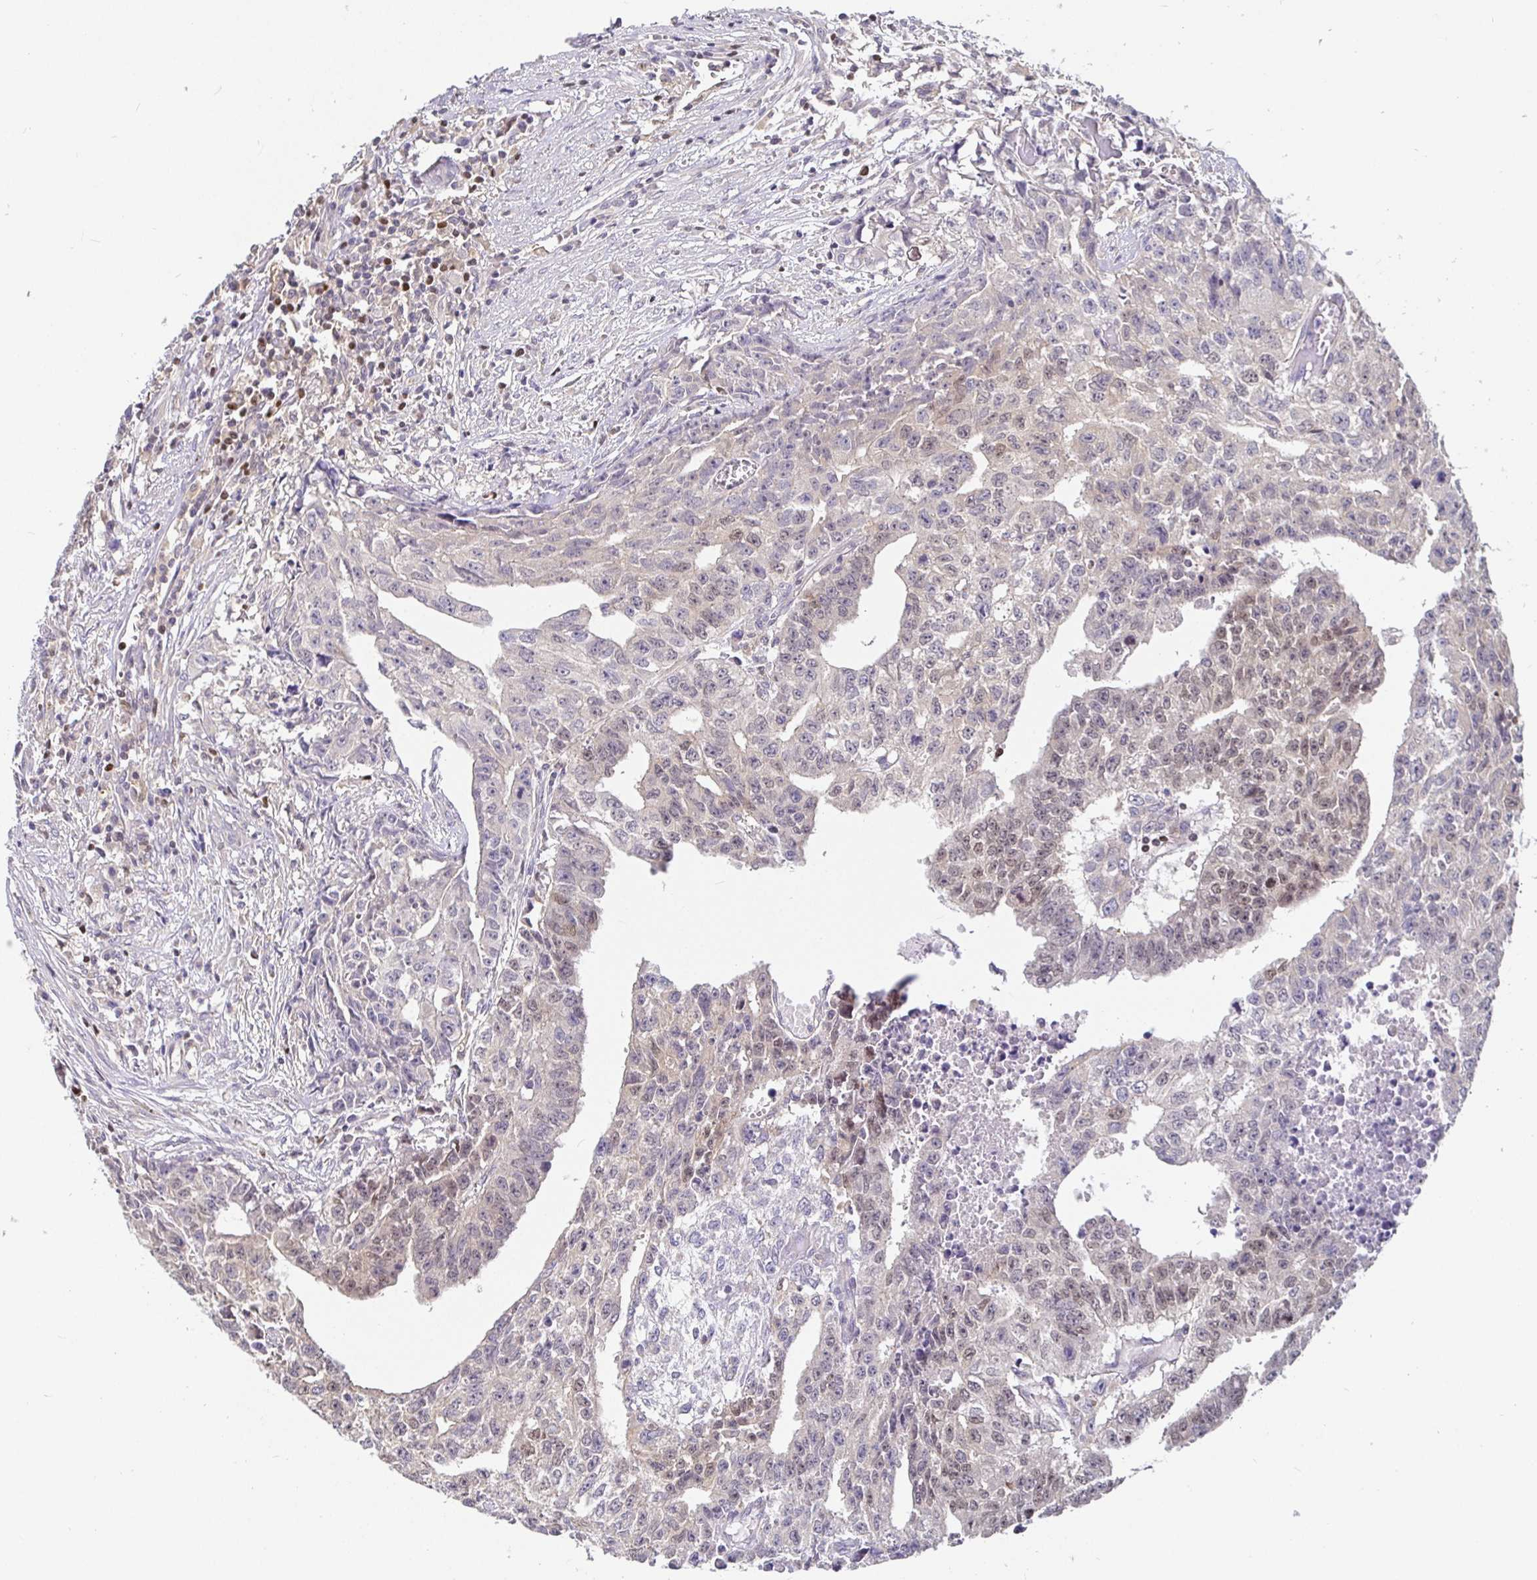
{"staining": {"intensity": "weak", "quantity": "<25%", "location": "nuclear"}, "tissue": "testis cancer", "cell_type": "Tumor cells", "image_type": "cancer", "snomed": [{"axis": "morphology", "description": "Carcinoma, Embryonal, NOS"}, {"axis": "morphology", "description": "Teratoma, malignant, NOS"}, {"axis": "topography", "description": "Testis"}], "caption": "Immunohistochemical staining of human testis cancer demonstrates no significant positivity in tumor cells.", "gene": "SATB1", "patient": {"sex": "male", "age": 24}}